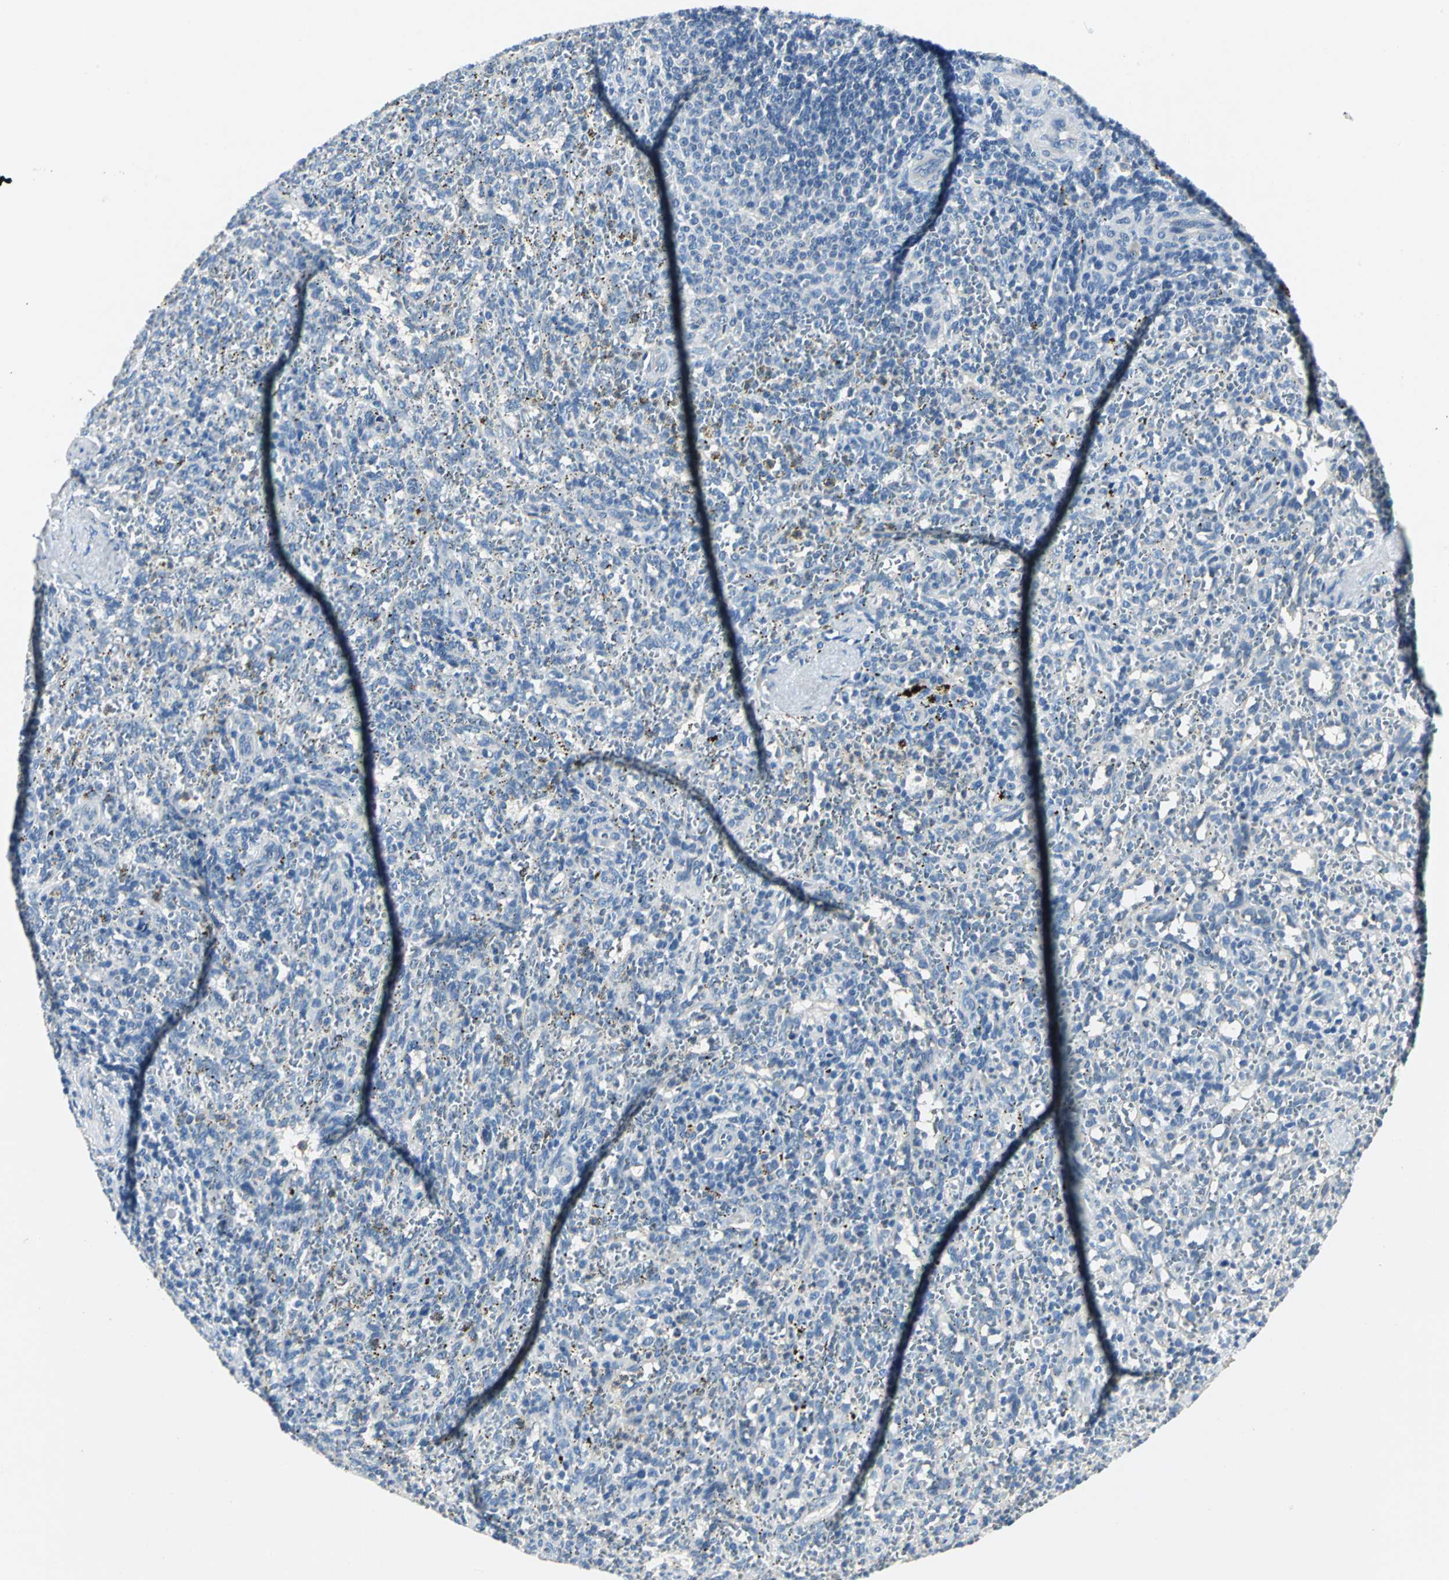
{"staining": {"intensity": "negative", "quantity": "none", "location": "none"}, "tissue": "spleen", "cell_type": "Cells in red pulp", "image_type": "normal", "snomed": [{"axis": "morphology", "description": "Normal tissue, NOS"}, {"axis": "topography", "description": "Spleen"}], "caption": "A histopathology image of spleen stained for a protein reveals no brown staining in cells in red pulp. (Brightfield microscopy of DAB (3,3'-diaminobenzidine) immunohistochemistry at high magnification).", "gene": "RIPOR1", "patient": {"sex": "female", "age": 10}}